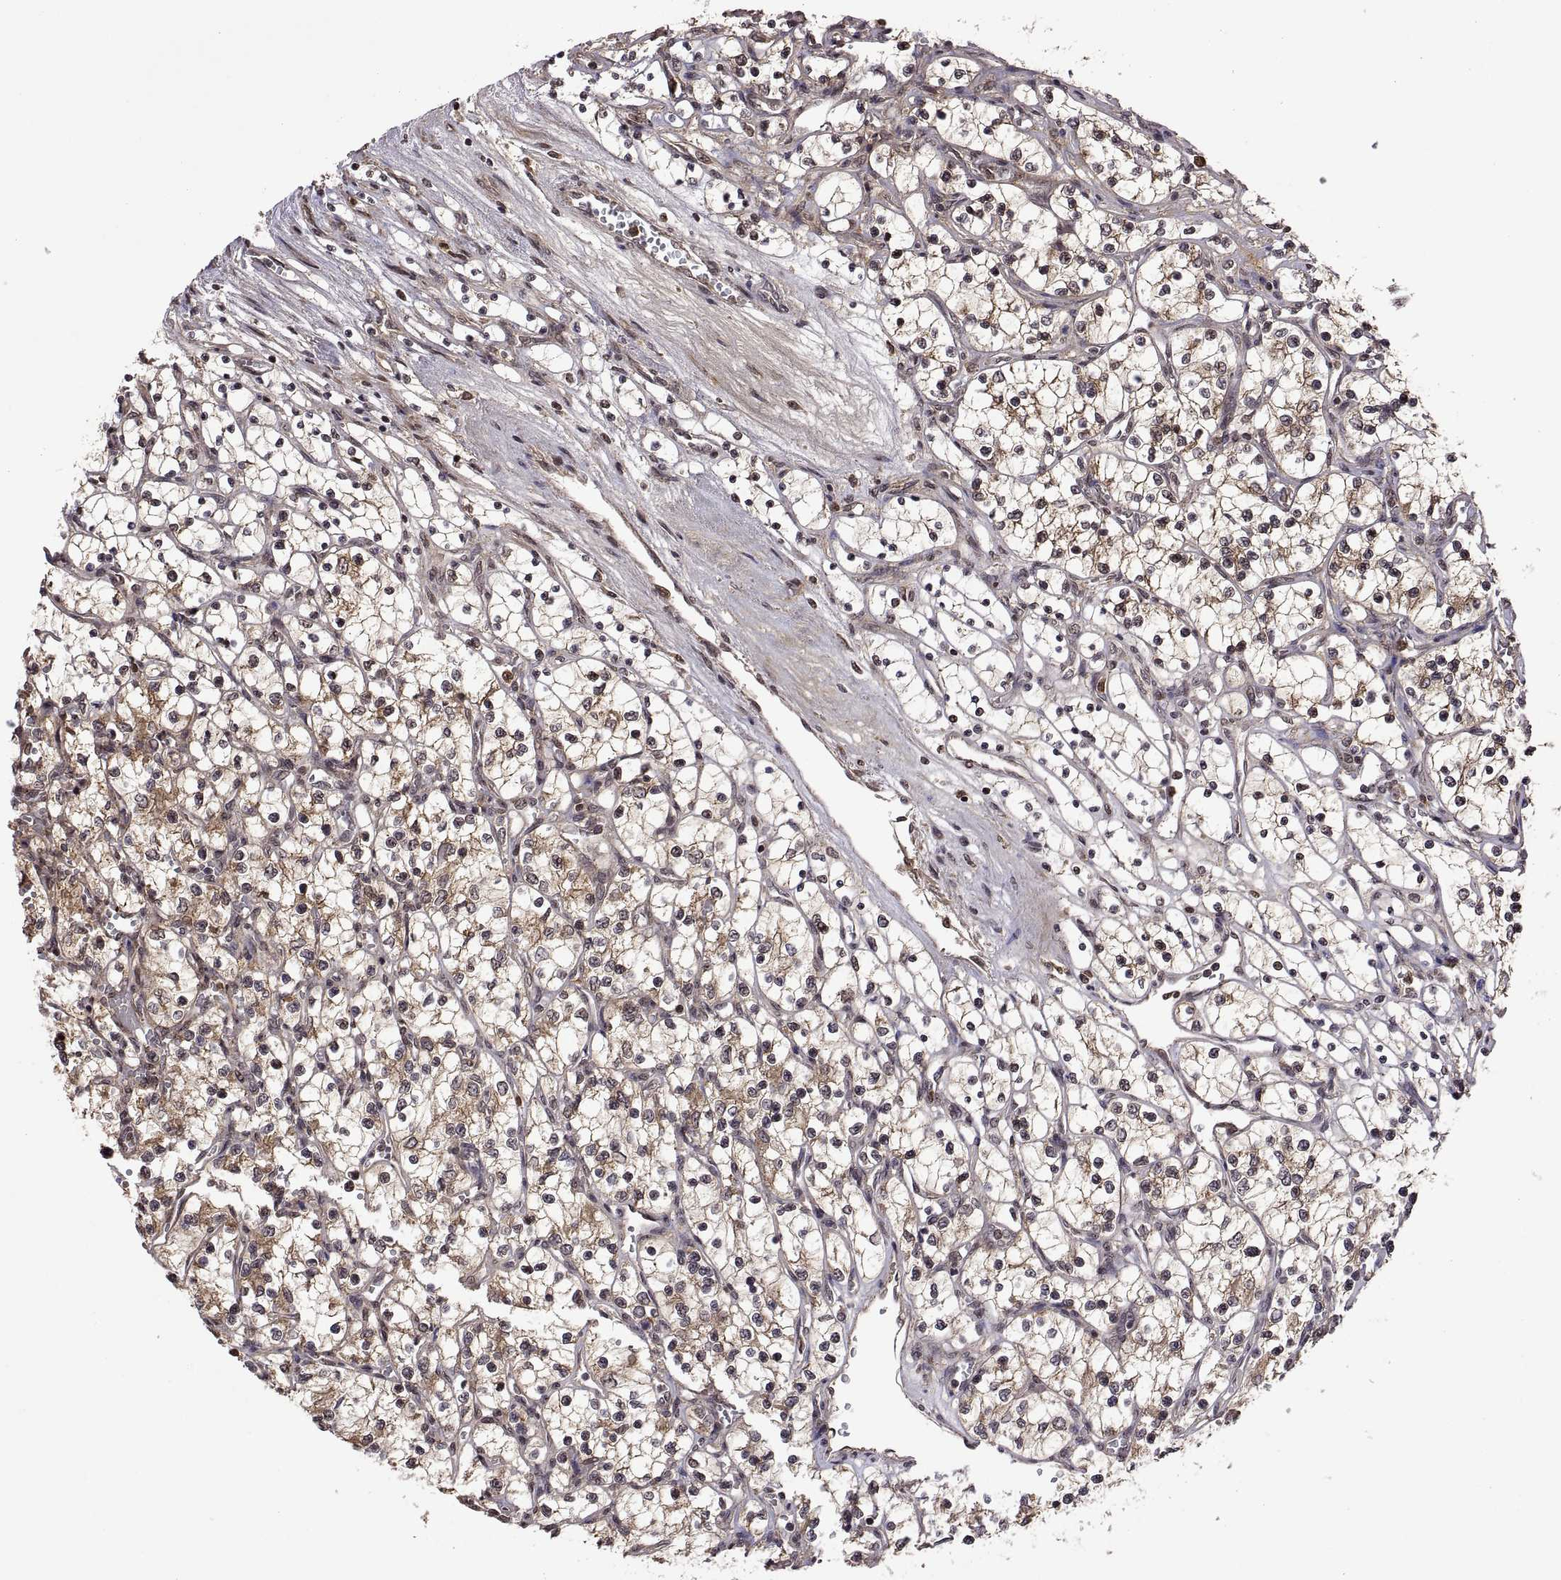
{"staining": {"intensity": "weak", "quantity": "25%-75%", "location": "cytoplasmic/membranous"}, "tissue": "renal cancer", "cell_type": "Tumor cells", "image_type": "cancer", "snomed": [{"axis": "morphology", "description": "Adenocarcinoma, NOS"}, {"axis": "topography", "description": "Kidney"}], "caption": "Immunohistochemistry photomicrograph of human adenocarcinoma (renal) stained for a protein (brown), which reveals low levels of weak cytoplasmic/membranous expression in approximately 25%-75% of tumor cells.", "gene": "ZNRF2", "patient": {"sex": "female", "age": 69}}